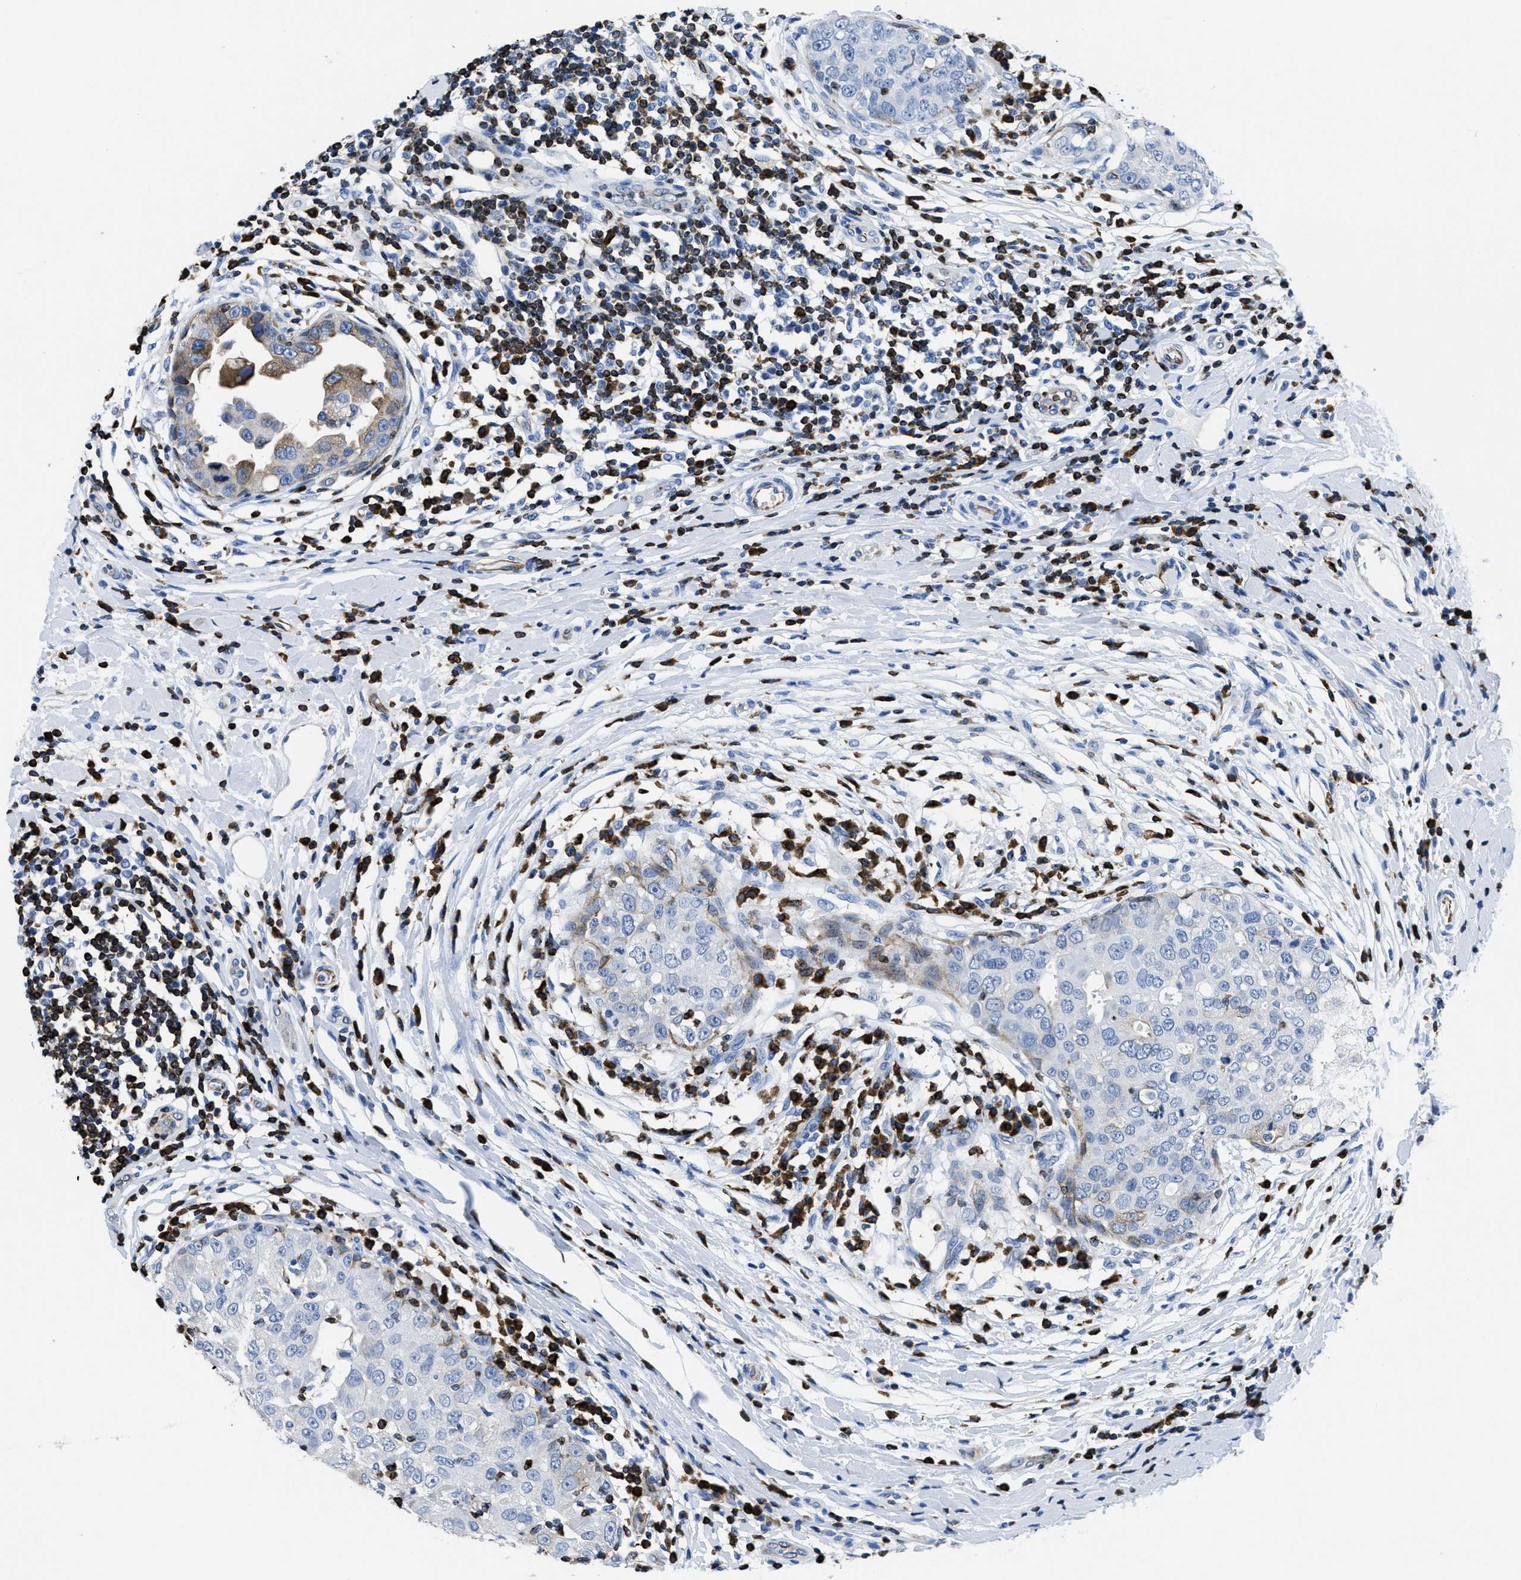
{"staining": {"intensity": "moderate", "quantity": "<25%", "location": "cytoplasmic/membranous"}, "tissue": "breast cancer", "cell_type": "Tumor cells", "image_type": "cancer", "snomed": [{"axis": "morphology", "description": "Duct carcinoma"}, {"axis": "topography", "description": "Breast"}], "caption": "IHC (DAB (3,3'-diaminobenzidine)) staining of human breast cancer exhibits moderate cytoplasmic/membranous protein staining in approximately <25% of tumor cells.", "gene": "ITGA3", "patient": {"sex": "female", "age": 27}}